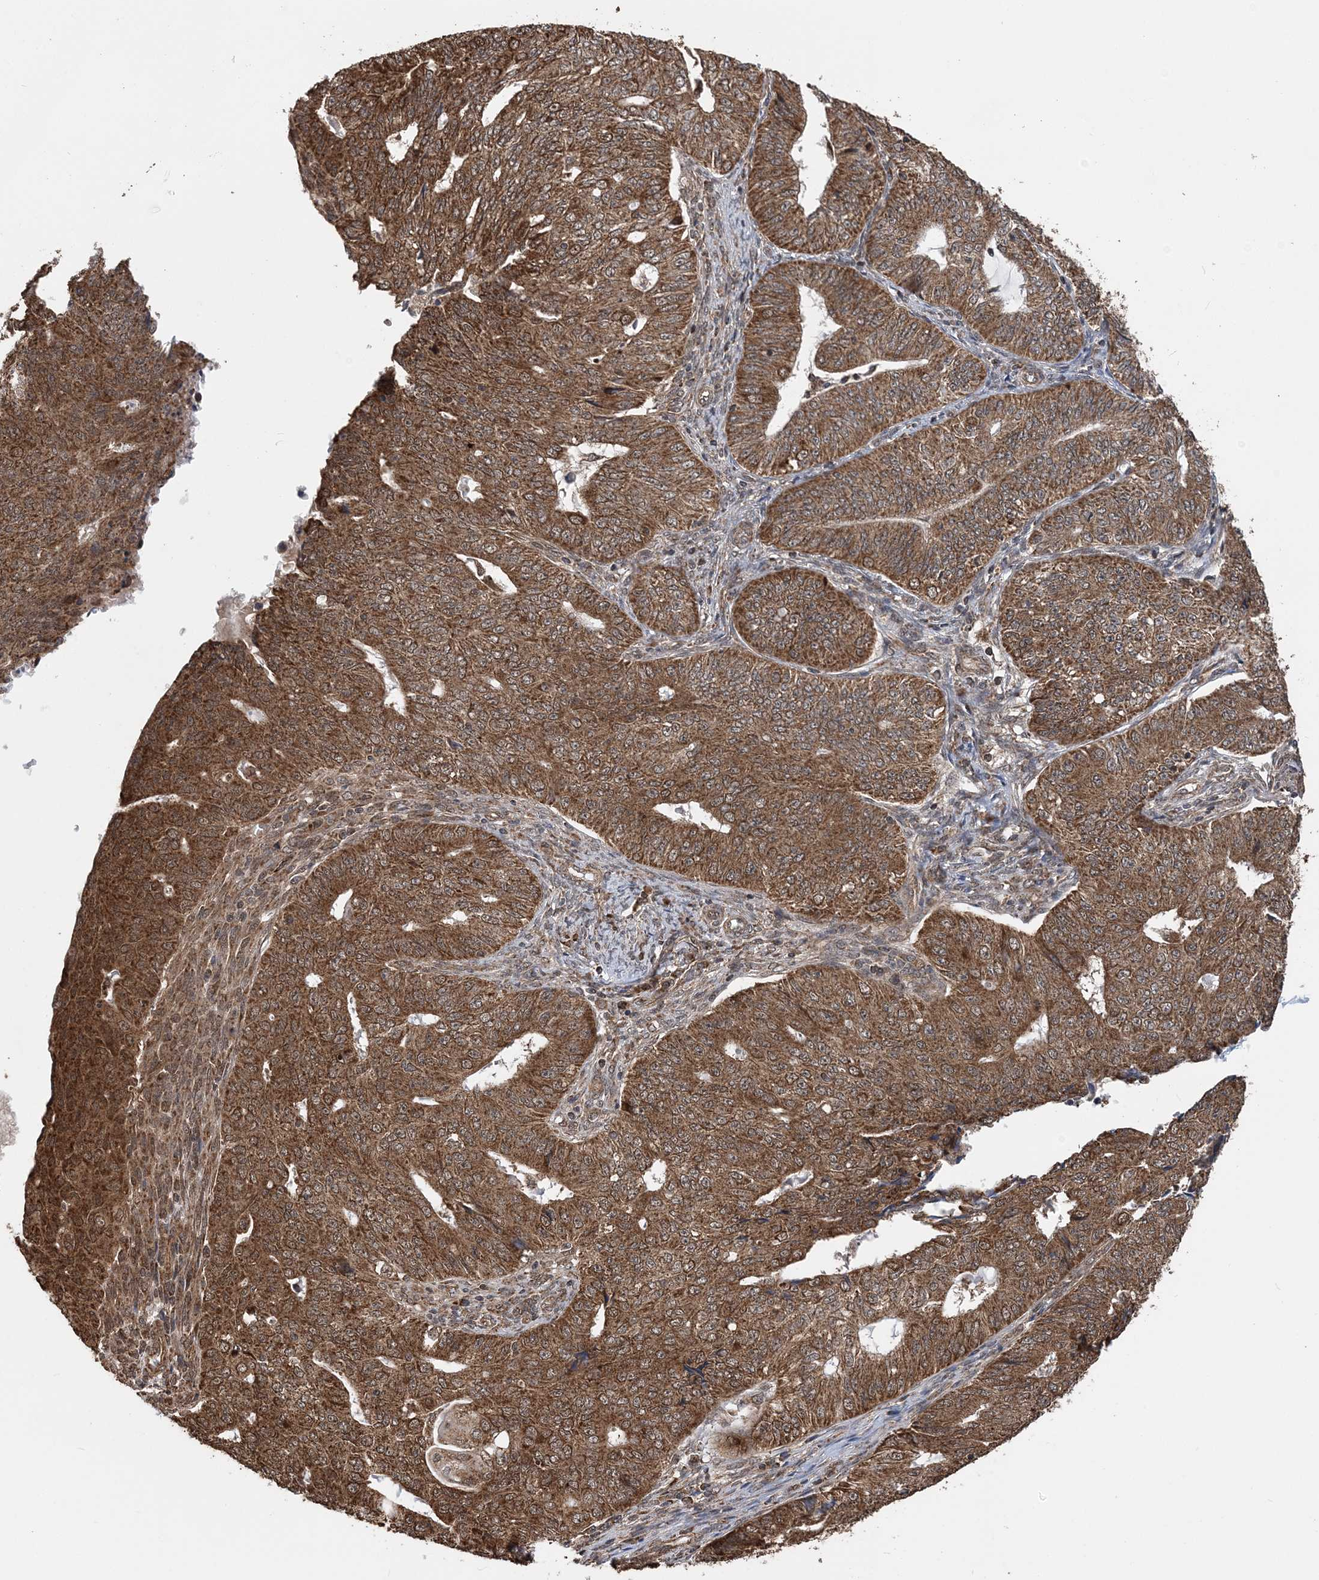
{"staining": {"intensity": "strong", "quantity": ">75%", "location": "cytoplasmic/membranous"}, "tissue": "endometrial cancer", "cell_type": "Tumor cells", "image_type": "cancer", "snomed": [{"axis": "morphology", "description": "Adenocarcinoma, NOS"}, {"axis": "topography", "description": "Endometrium"}], "caption": "Endometrial cancer stained for a protein shows strong cytoplasmic/membranous positivity in tumor cells.", "gene": "PCBP1", "patient": {"sex": "female", "age": 32}}